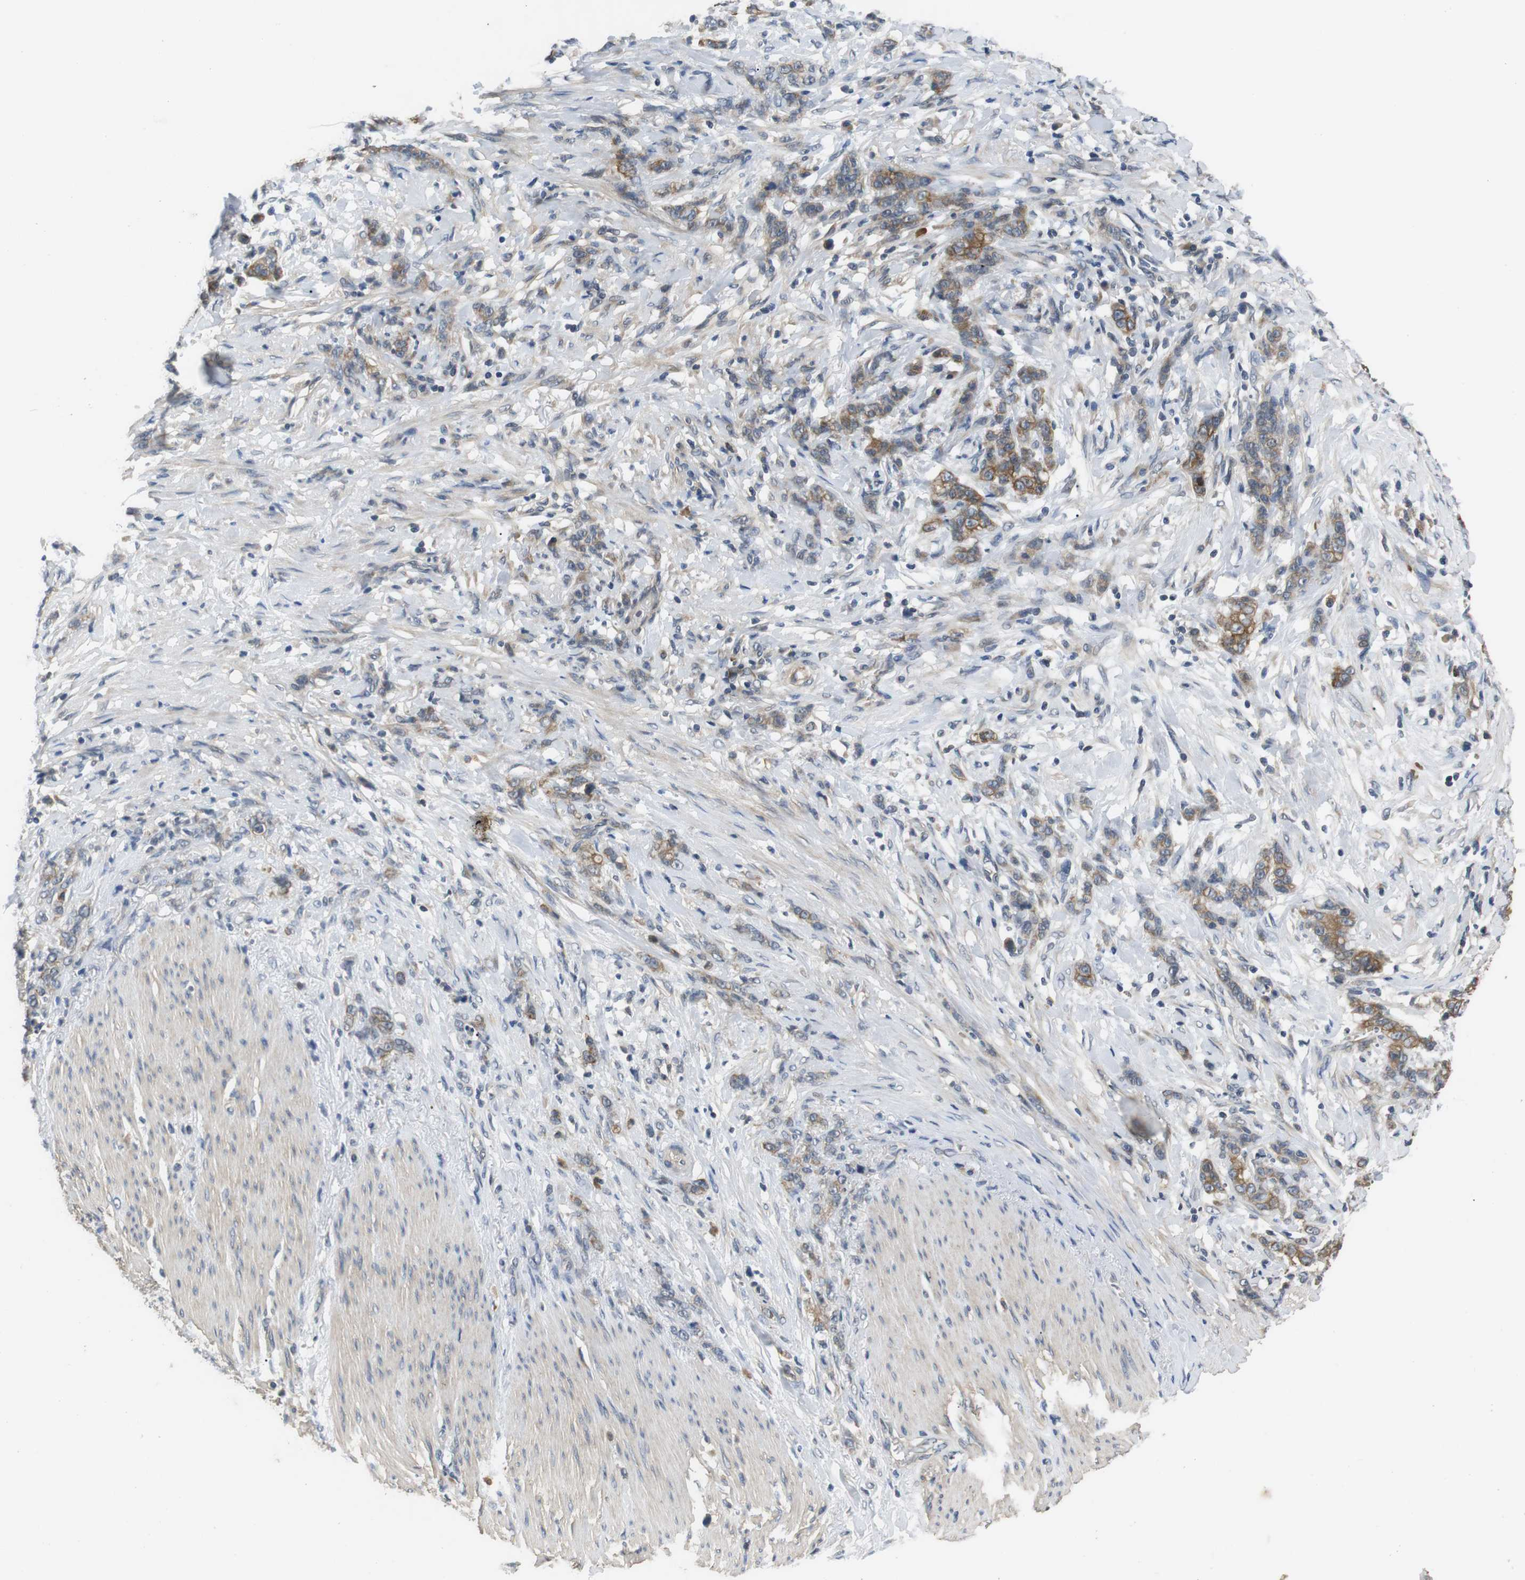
{"staining": {"intensity": "moderate", "quantity": "25%-75%", "location": "cytoplasmic/membranous"}, "tissue": "stomach cancer", "cell_type": "Tumor cells", "image_type": "cancer", "snomed": [{"axis": "morphology", "description": "Adenocarcinoma, NOS"}, {"axis": "topography", "description": "Stomach, lower"}], "caption": "An immunohistochemistry (IHC) image of neoplastic tissue is shown. Protein staining in brown shows moderate cytoplasmic/membranous positivity in stomach cancer within tumor cells. The staining was performed using DAB to visualize the protein expression in brown, while the nuclei were stained in blue with hematoxylin (Magnification: 20x).", "gene": "ADGRL3", "patient": {"sex": "male", "age": 88}}